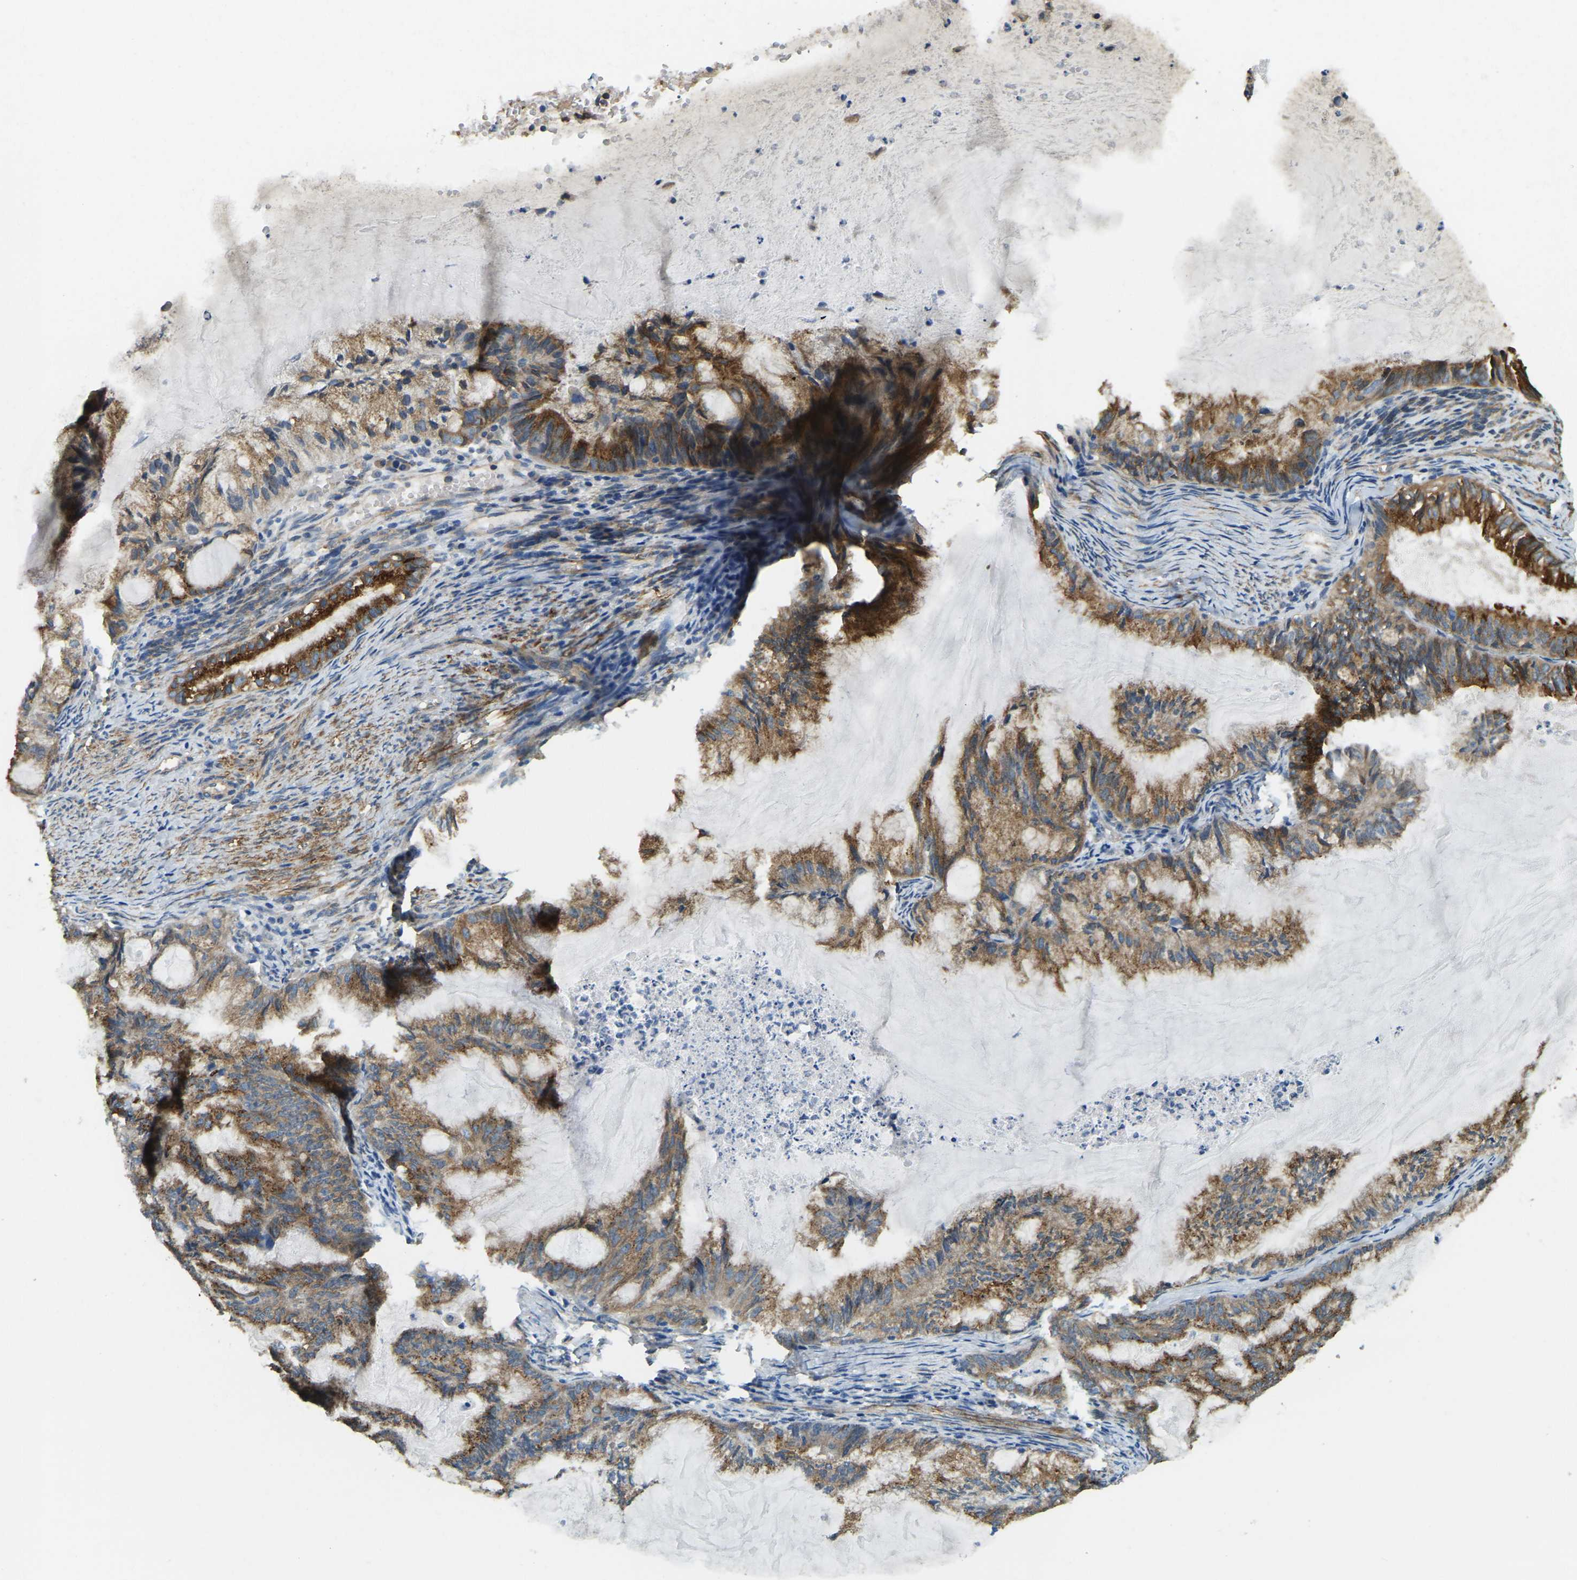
{"staining": {"intensity": "moderate", "quantity": "25%-75%", "location": "cytoplasmic/membranous"}, "tissue": "endometrial cancer", "cell_type": "Tumor cells", "image_type": "cancer", "snomed": [{"axis": "morphology", "description": "Adenocarcinoma, NOS"}, {"axis": "topography", "description": "Endometrium"}], "caption": "Protein expression analysis of adenocarcinoma (endometrial) displays moderate cytoplasmic/membranous staining in approximately 25%-75% of tumor cells.", "gene": "ERGIC1", "patient": {"sex": "female", "age": 86}}